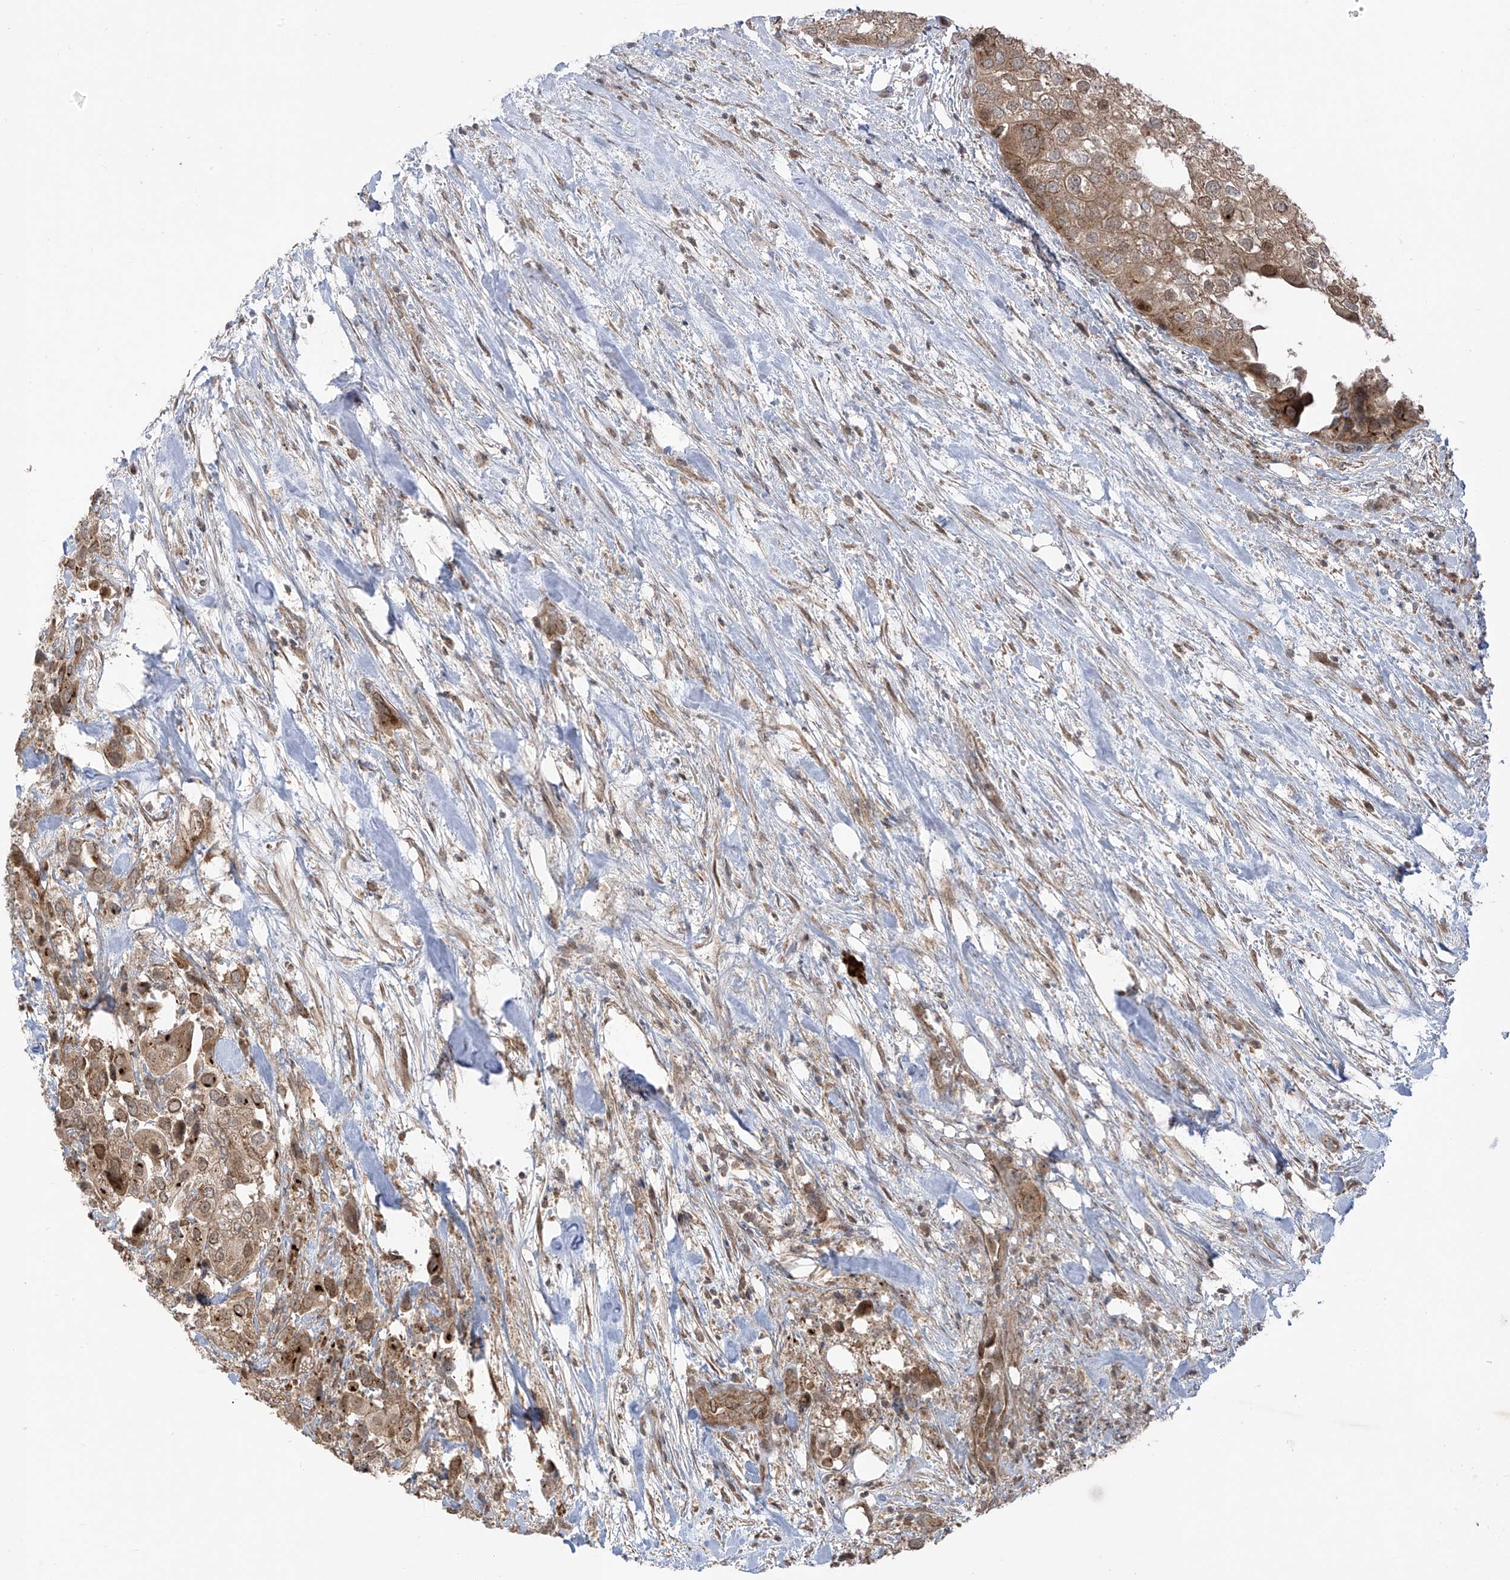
{"staining": {"intensity": "moderate", "quantity": ">75%", "location": "cytoplasmic/membranous"}, "tissue": "urothelial cancer", "cell_type": "Tumor cells", "image_type": "cancer", "snomed": [{"axis": "morphology", "description": "Urothelial carcinoma, High grade"}, {"axis": "topography", "description": "Urinary bladder"}], "caption": "The histopathology image exhibits staining of high-grade urothelial carcinoma, revealing moderate cytoplasmic/membranous protein expression (brown color) within tumor cells. The staining is performed using DAB (3,3'-diaminobenzidine) brown chromogen to label protein expression. The nuclei are counter-stained blue using hematoxylin.", "gene": "PDE11A", "patient": {"sex": "male", "age": 64}}